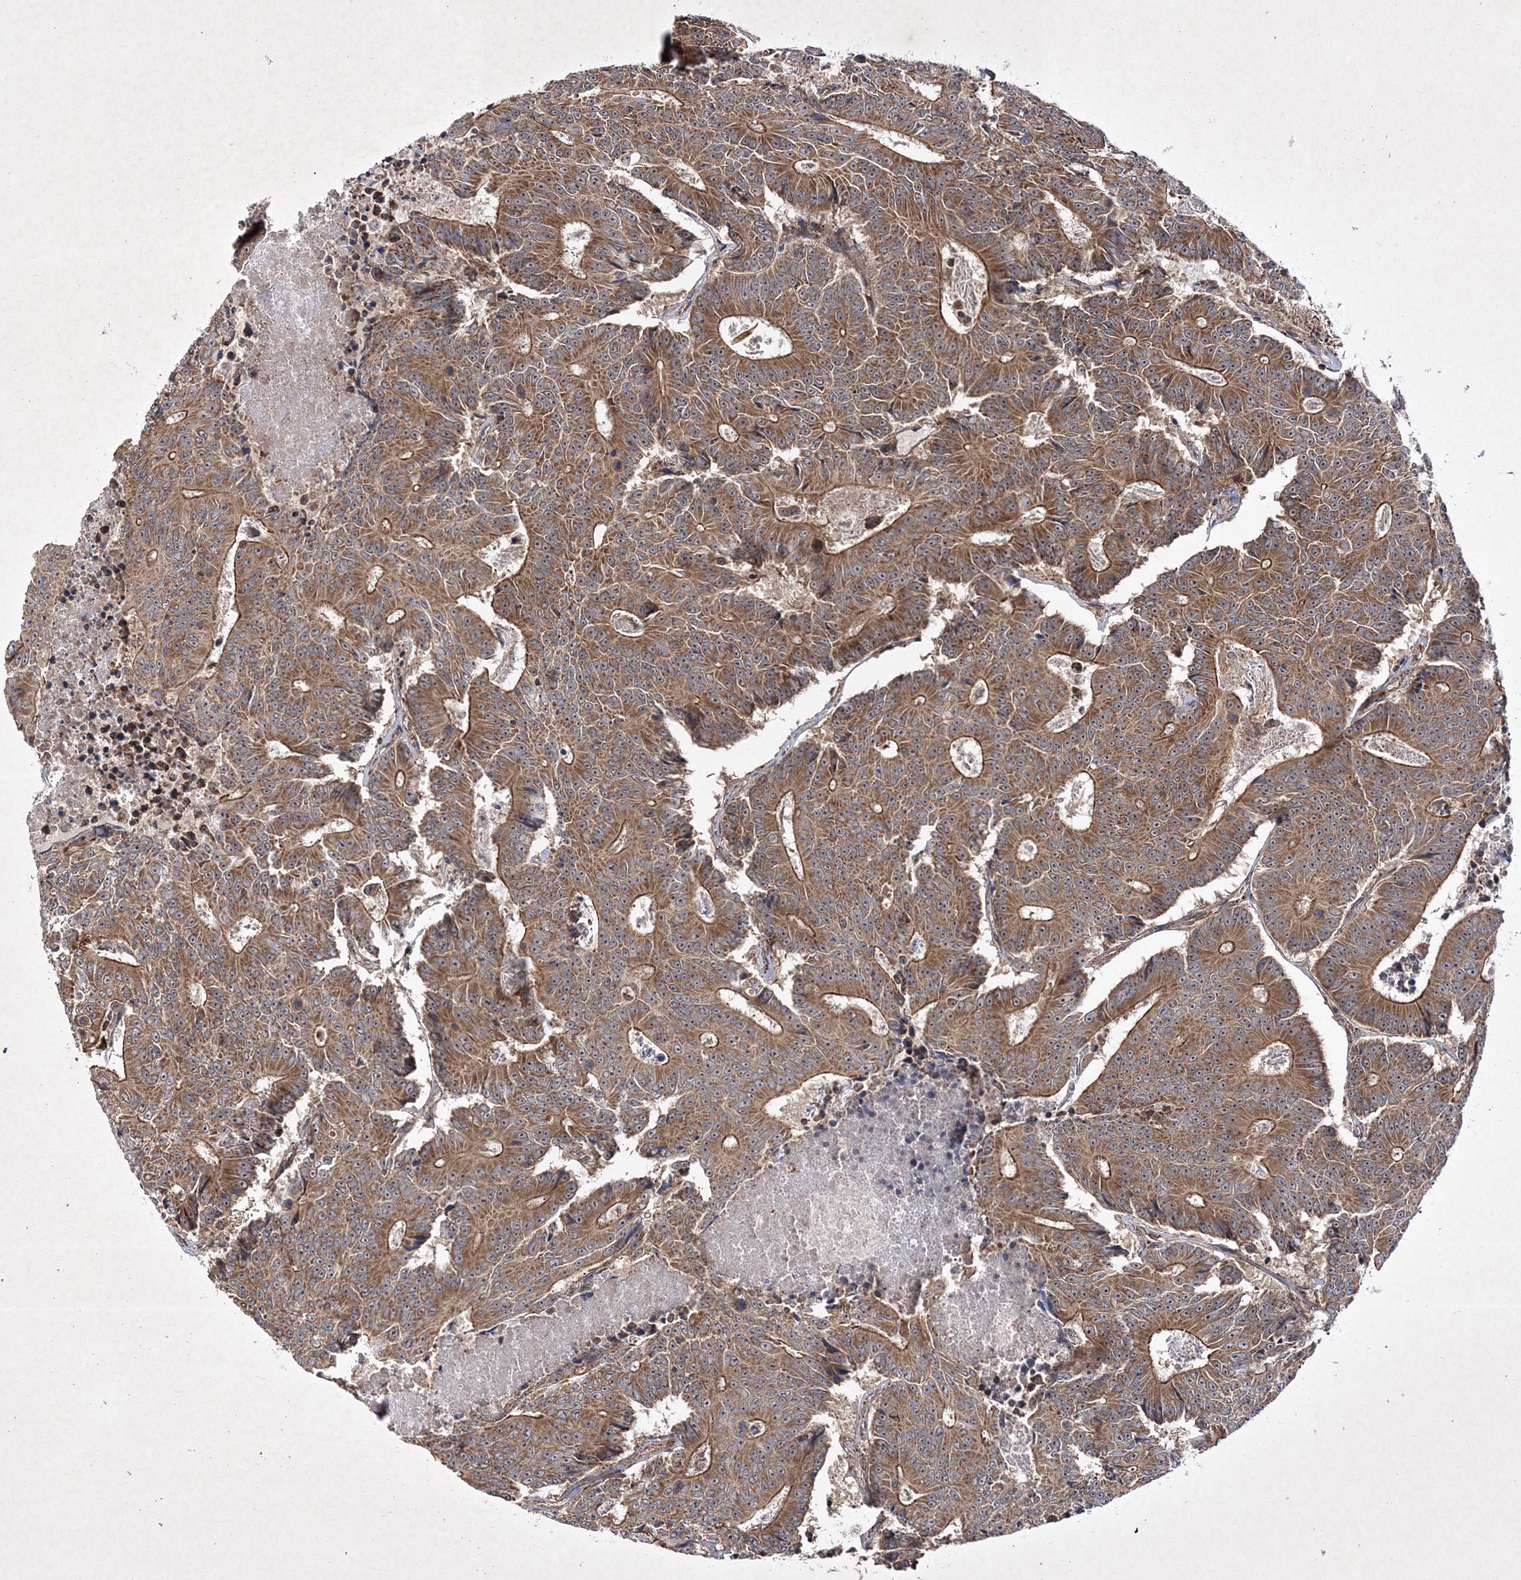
{"staining": {"intensity": "moderate", "quantity": ">75%", "location": "cytoplasmic/membranous"}, "tissue": "colorectal cancer", "cell_type": "Tumor cells", "image_type": "cancer", "snomed": [{"axis": "morphology", "description": "Adenocarcinoma, NOS"}, {"axis": "topography", "description": "Colon"}], "caption": "A medium amount of moderate cytoplasmic/membranous staining is identified in approximately >75% of tumor cells in colorectal adenocarcinoma tissue.", "gene": "SCRN3", "patient": {"sex": "male", "age": 83}}